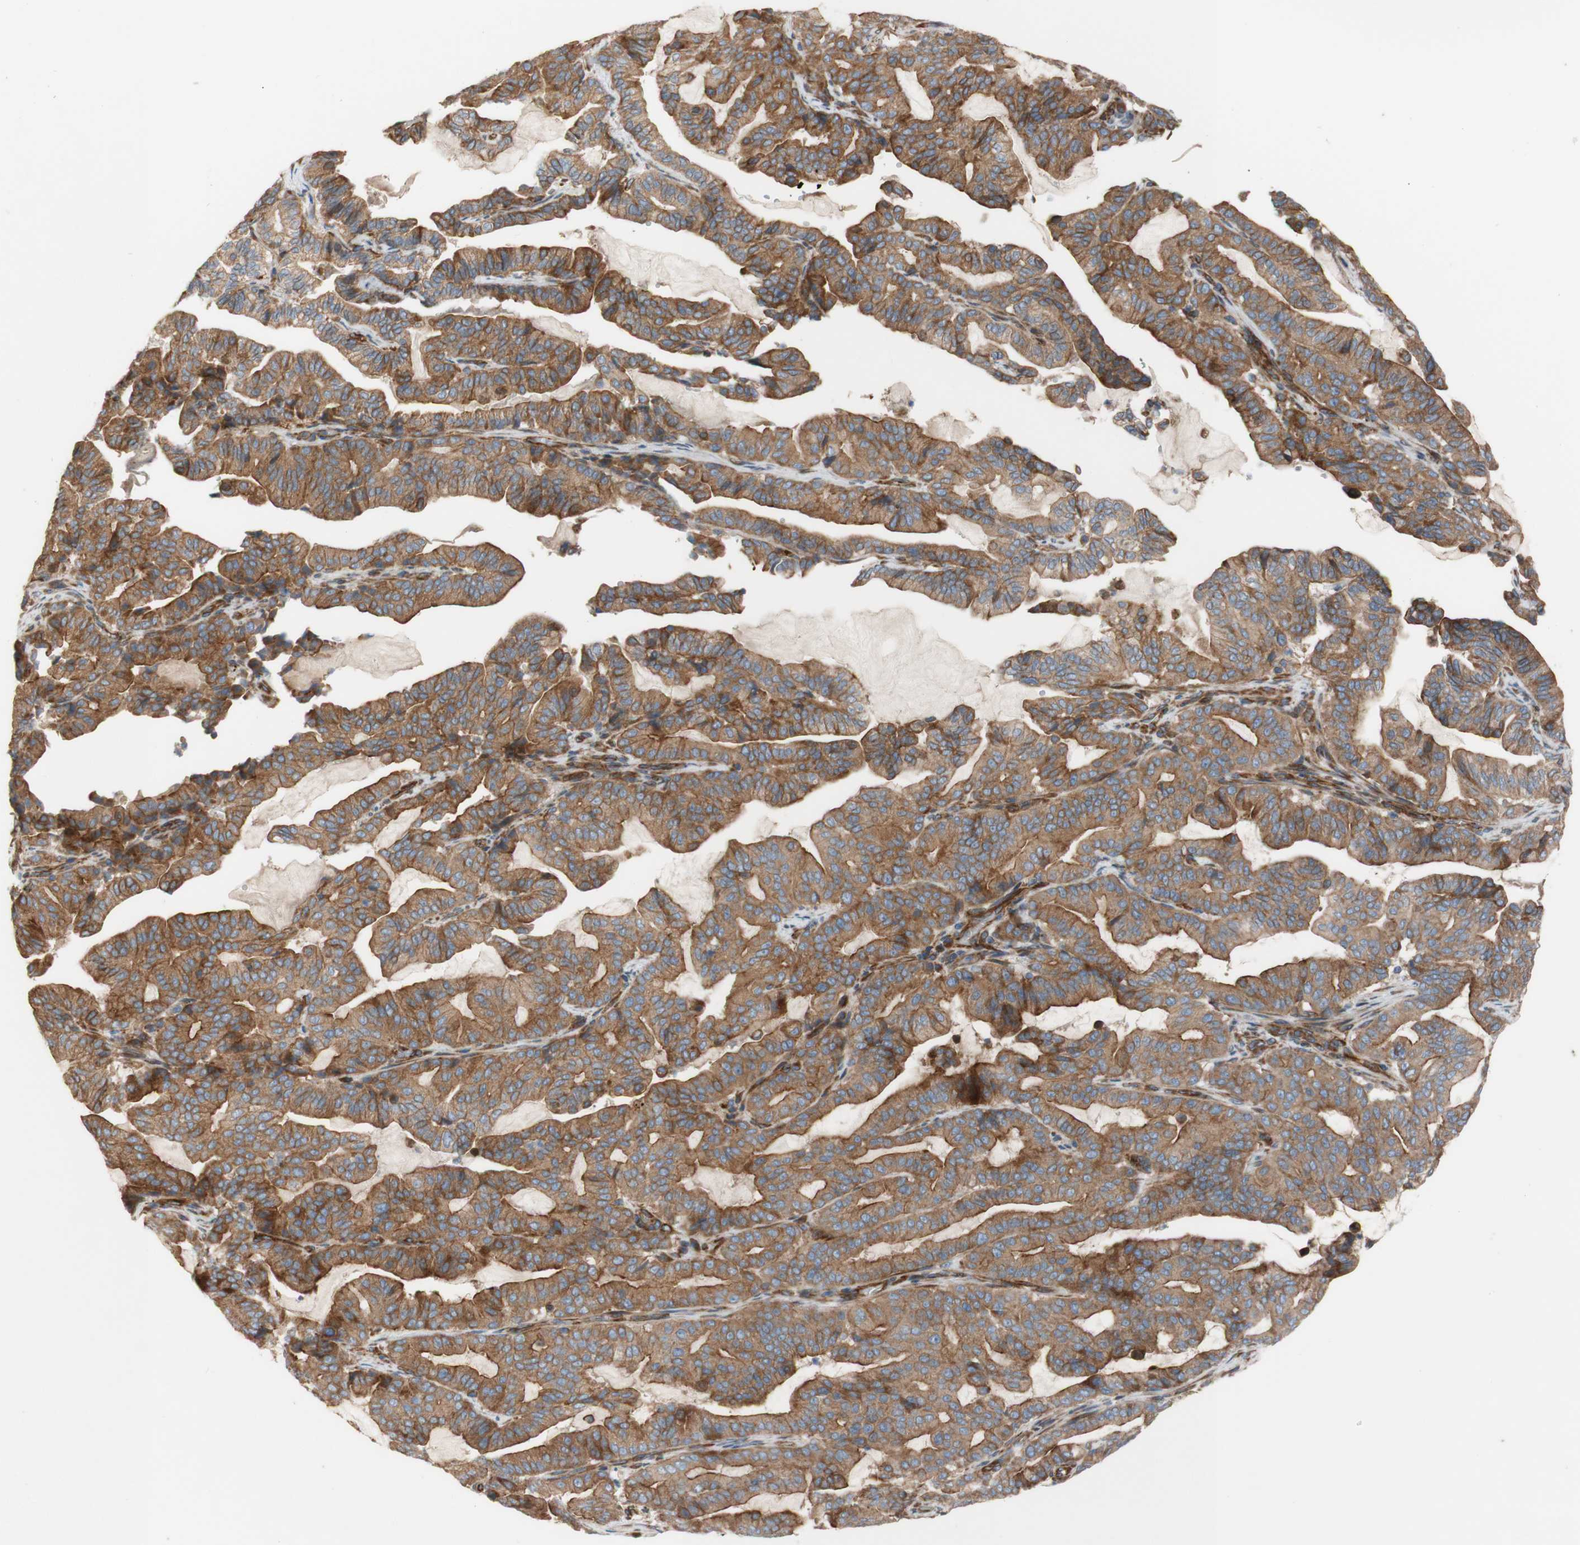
{"staining": {"intensity": "moderate", "quantity": ">75%", "location": "cytoplasmic/membranous"}, "tissue": "pancreatic cancer", "cell_type": "Tumor cells", "image_type": "cancer", "snomed": [{"axis": "morphology", "description": "Adenocarcinoma, NOS"}, {"axis": "topography", "description": "Pancreas"}], "caption": "Pancreatic cancer (adenocarcinoma) stained for a protein (brown) displays moderate cytoplasmic/membranous positive staining in approximately >75% of tumor cells.", "gene": "C1orf43", "patient": {"sex": "male", "age": 63}}